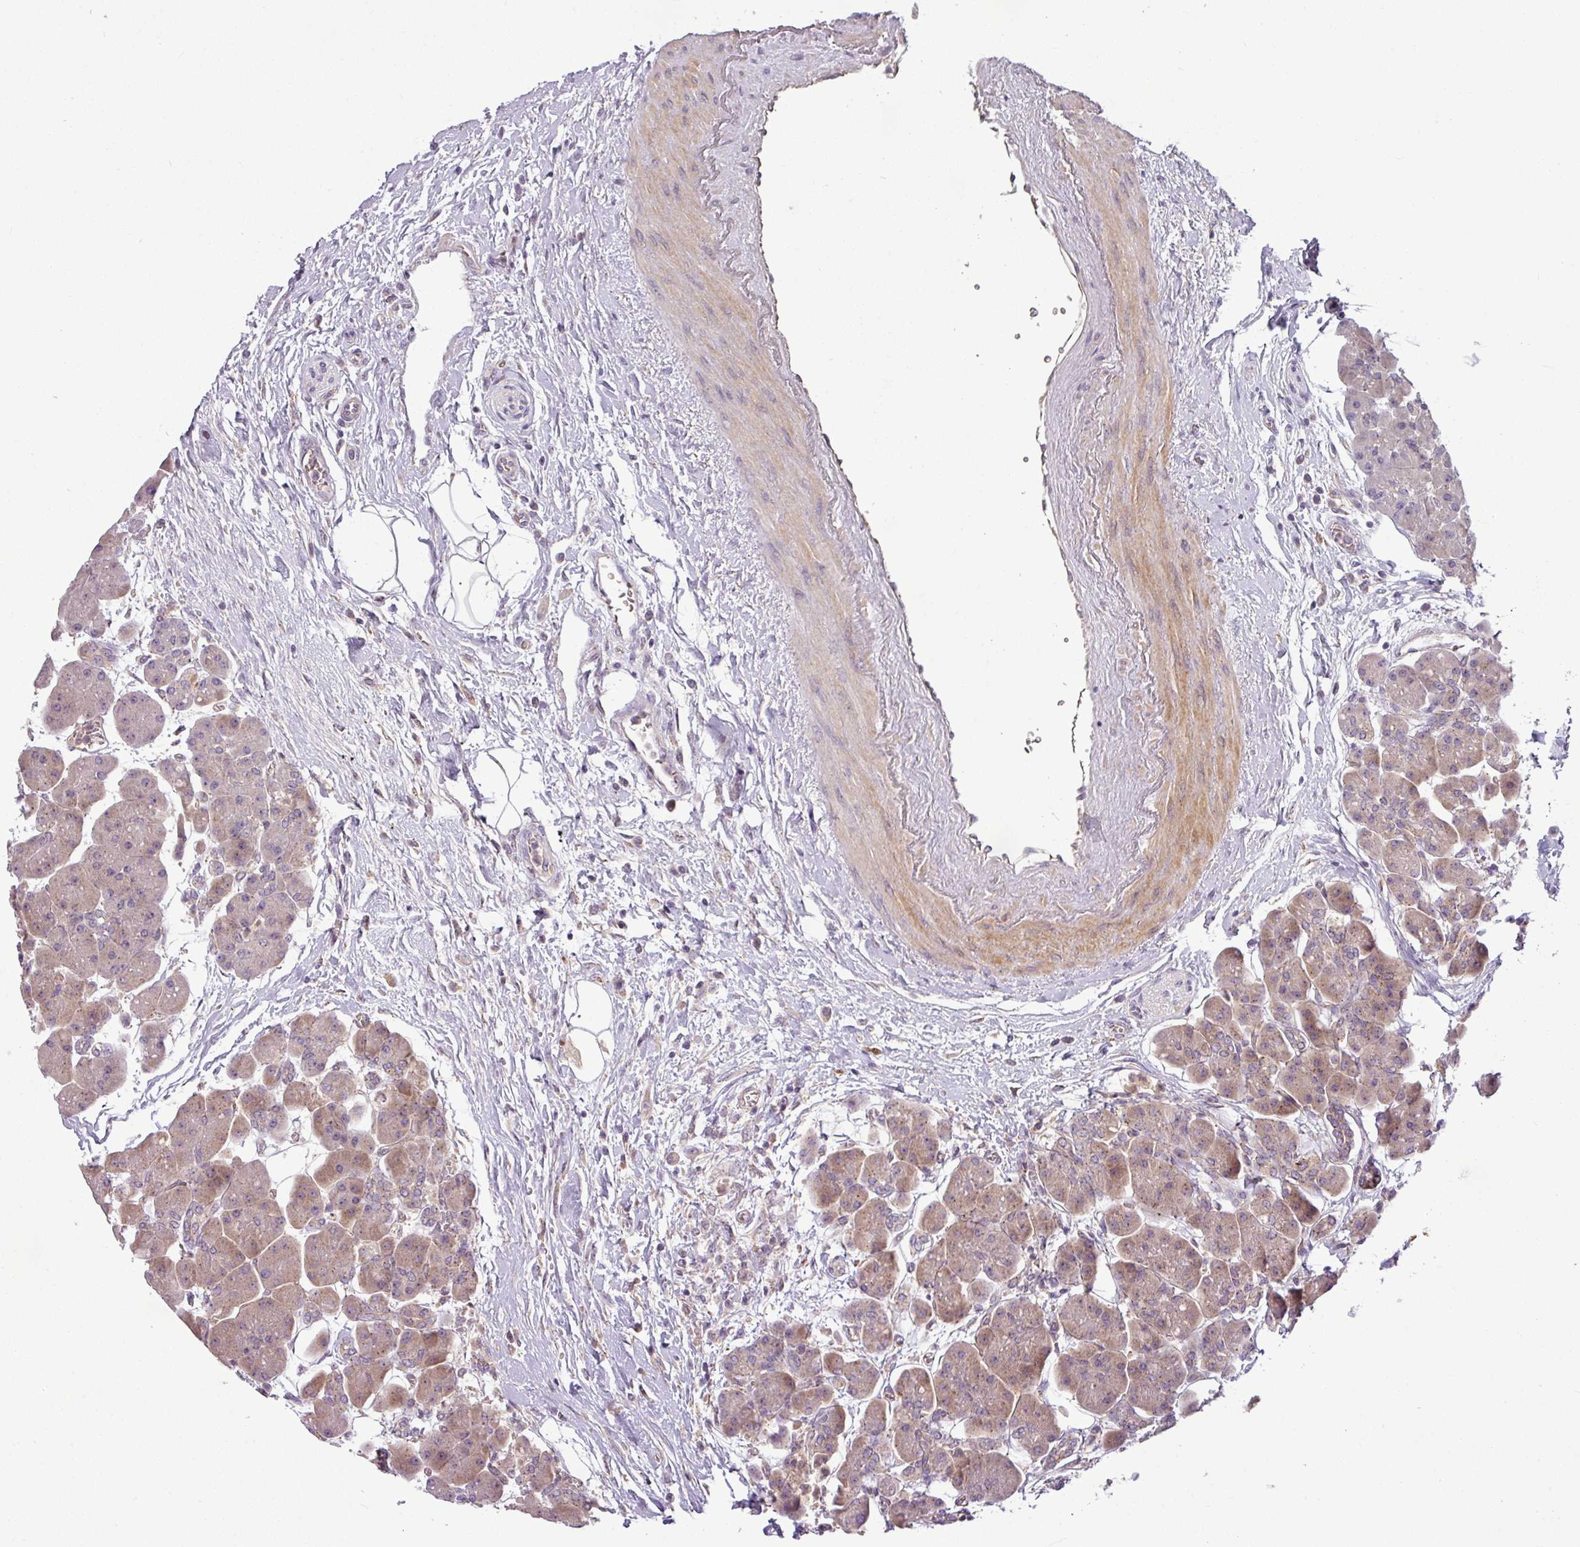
{"staining": {"intensity": "weak", "quantity": "25%-75%", "location": "cytoplasmic/membranous"}, "tissue": "pancreas", "cell_type": "Exocrine glandular cells", "image_type": "normal", "snomed": [{"axis": "morphology", "description": "Normal tissue, NOS"}, {"axis": "topography", "description": "Pancreas"}], "caption": "This histopathology image displays benign pancreas stained with immunohistochemistry (IHC) to label a protein in brown. The cytoplasmic/membranous of exocrine glandular cells show weak positivity for the protein. Nuclei are counter-stained blue.", "gene": "ZNF35", "patient": {"sex": "male", "age": 66}}